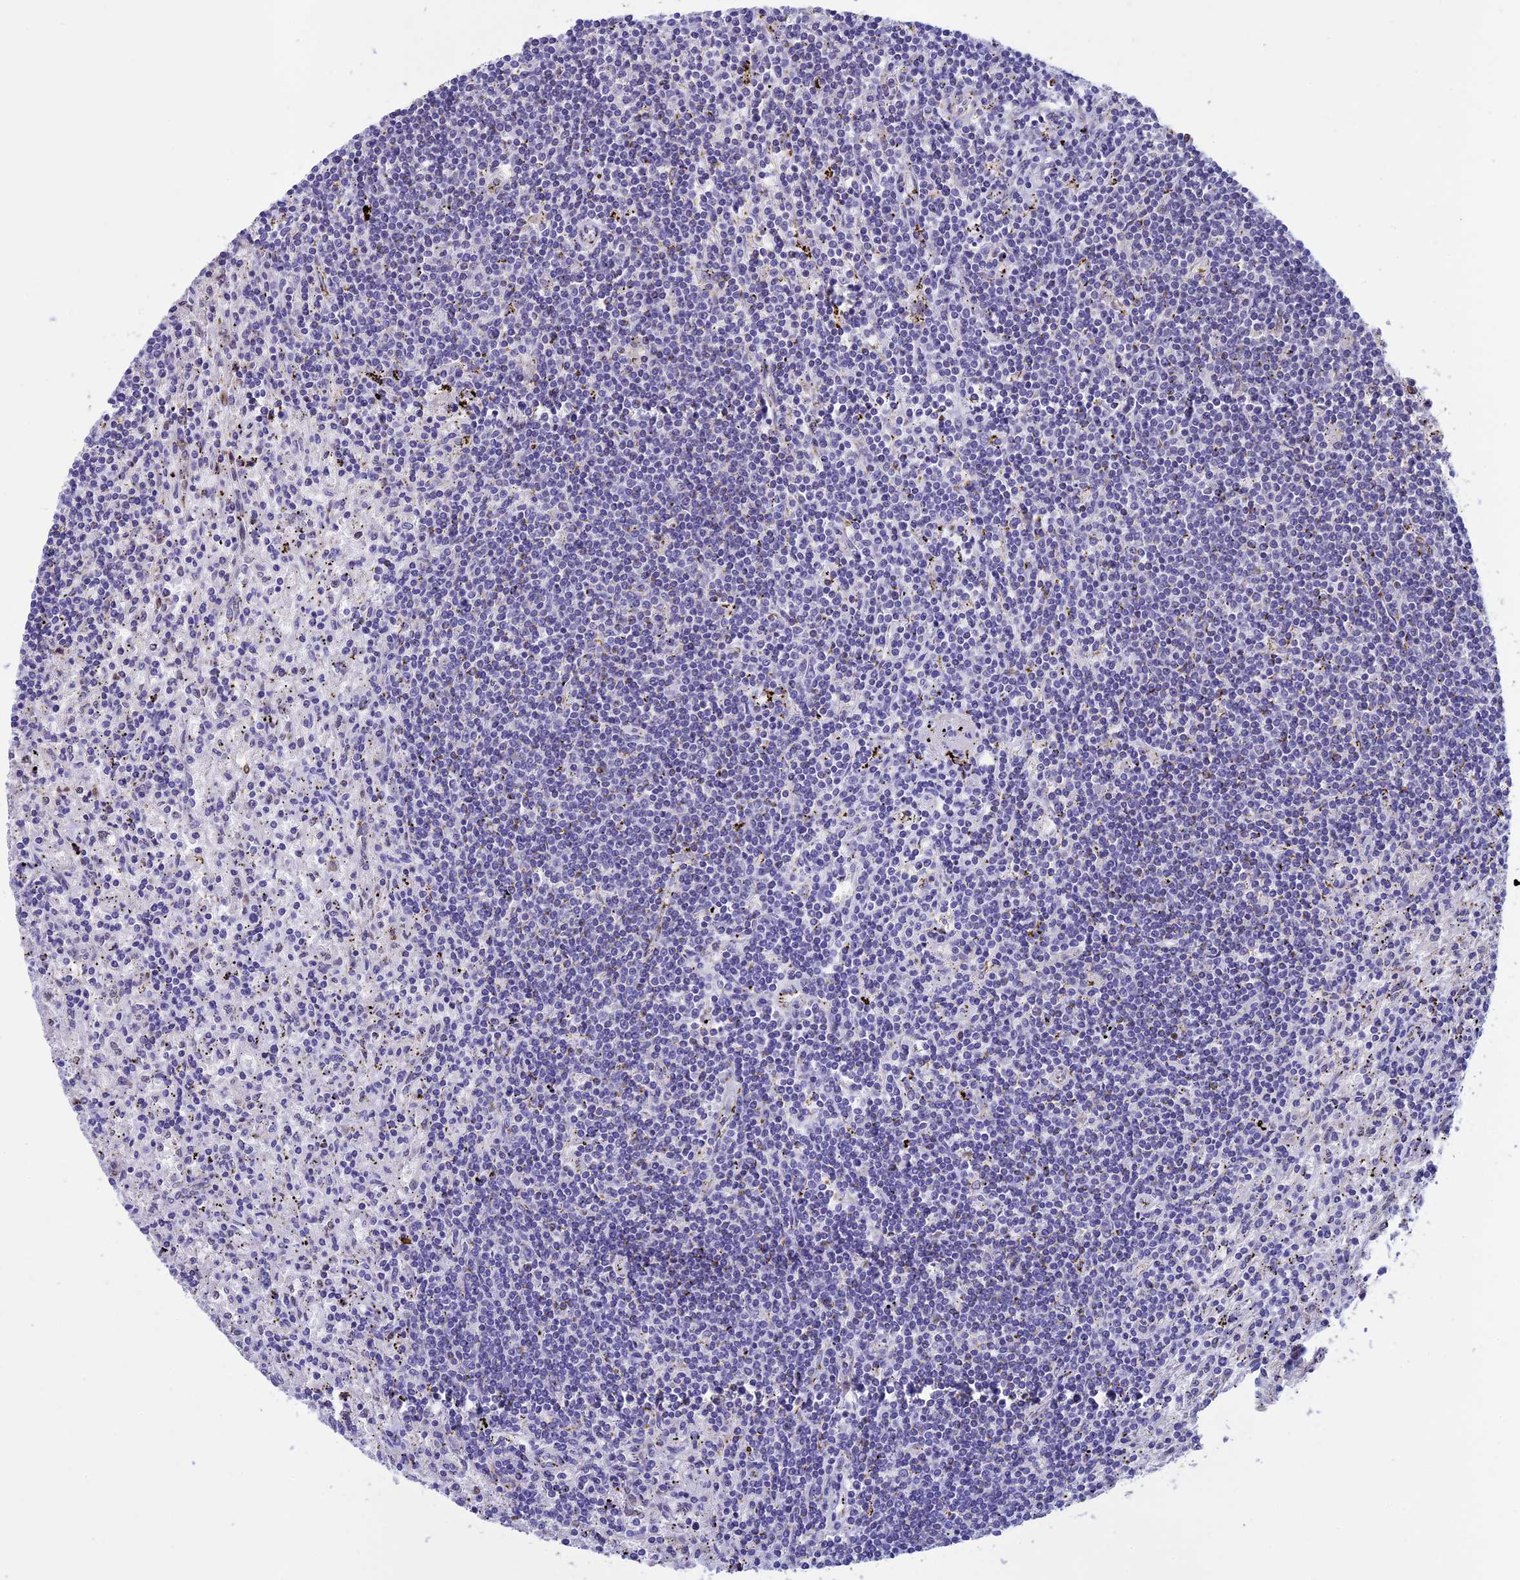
{"staining": {"intensity": "negative", "quantity": "none", "location": "none"}, "tissue": "lymphoma", "cell_type": "Tumor cells", "image_type": "cancer", "snomed": [{"axis": "morphology", "description": "Malignant lymphoma, non-Hodgkin's type, Low grade"}, {"axis": "topography", "description": "Spleen"}], "caption": "IHC of lymphoma displays no staining in tumor cells. (DAB immunohistochemistry, high magnification).", "gene": "ACSS1", "patient": {"sex": "male", "age": 76}}